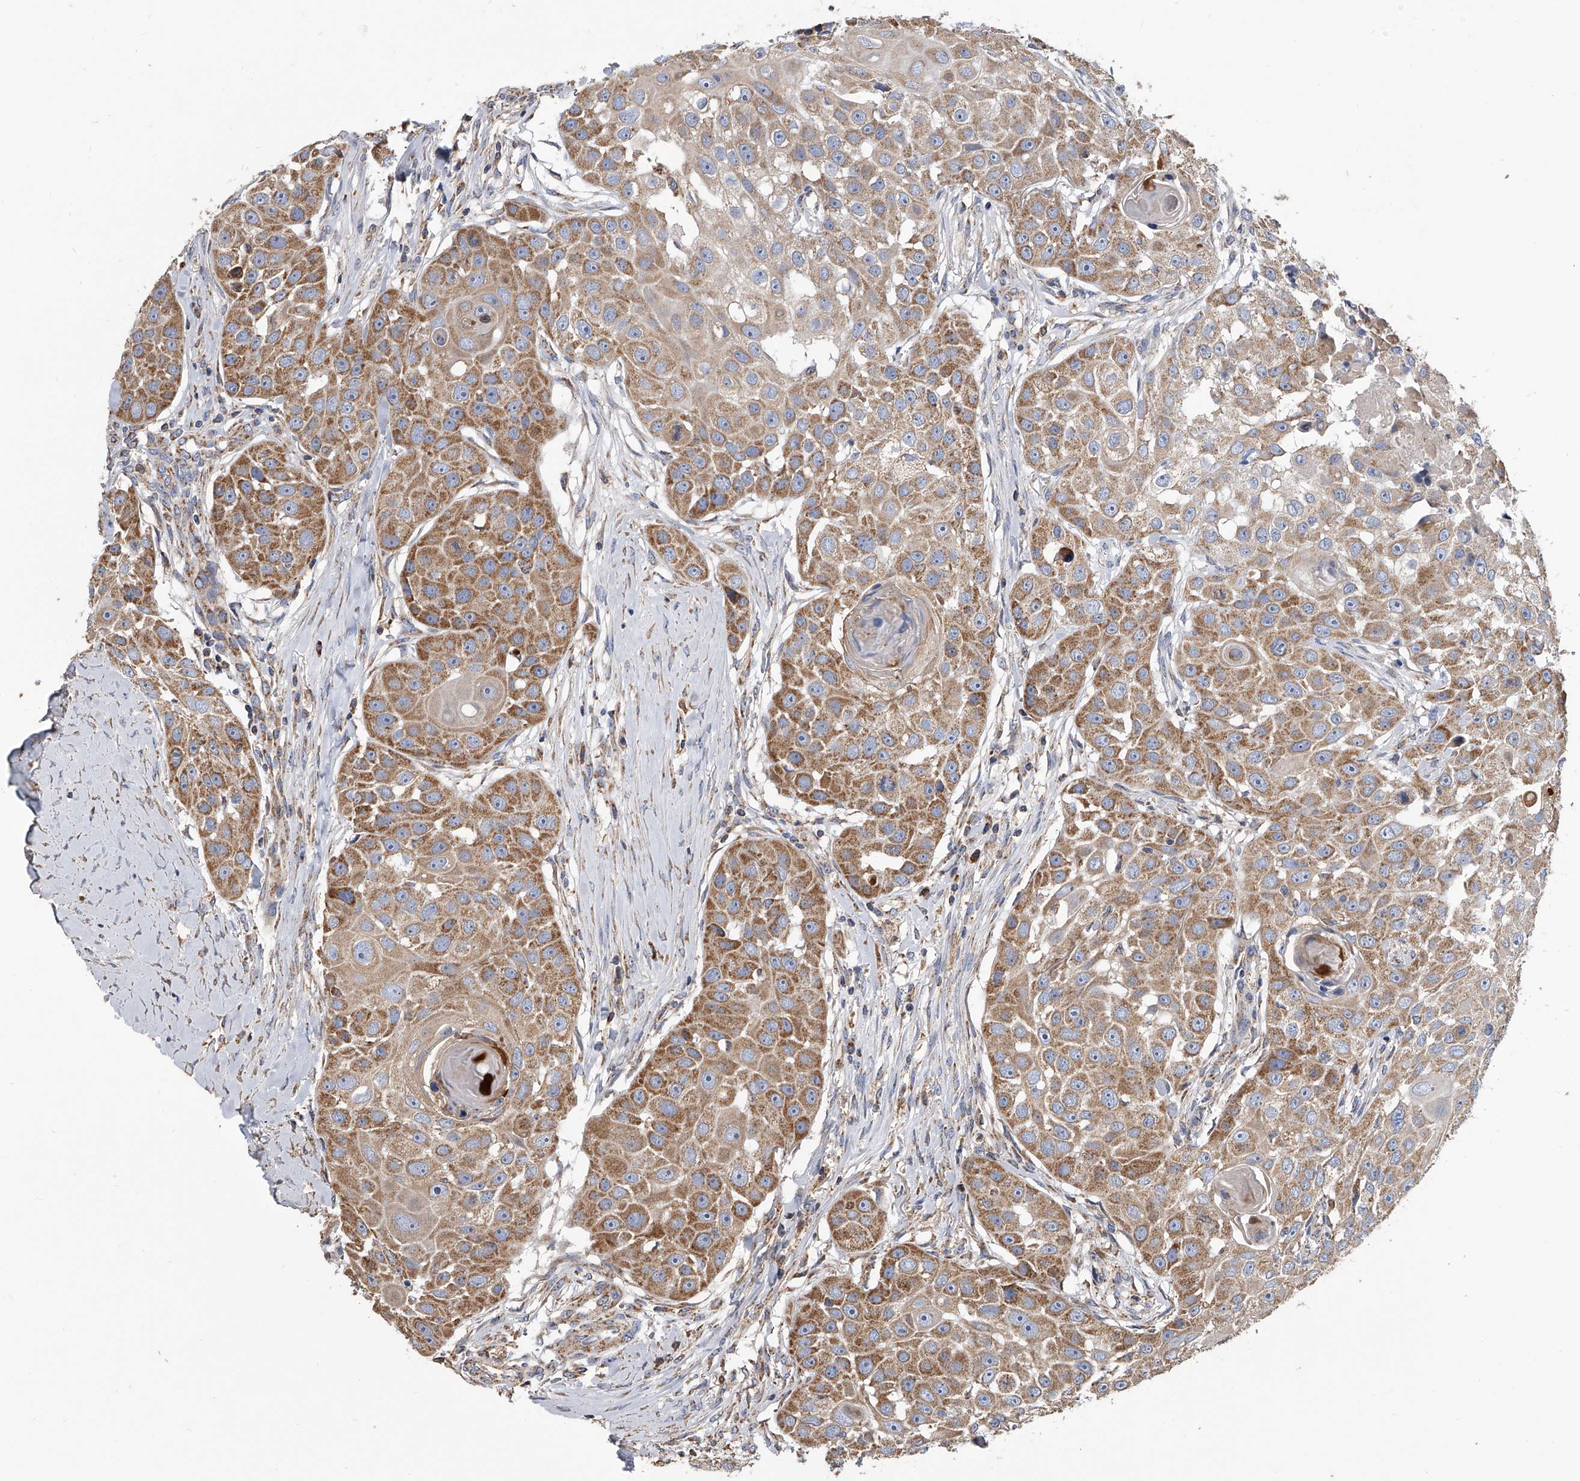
{"staining": {"intensity": "moderate", "quantity": ">75%", "location": "cytoplasmic/membranous"}, "tissue": "head and neck cancer", "cell_type": "Tumor cells", "image_type": "cancer", "snomed": [{"axis": "morphology", "description": "Normal tissue, NOS"}, {"axis": "morphology", "description": "Squamous cell carcinoma, NOS"}, {"axis": "topography", "description": "Skeletal muscle"}, {"axis": "topography", "description": "Head-Neck"}], "caption": "A histopathology image of head and neck squamous cell carcinoma stained for a protein shows moderate cytoplasmic/membranous brown staining in tumor cells.", "gene": "MRPL28", "patient": {"sex": "male", "age": 51}}